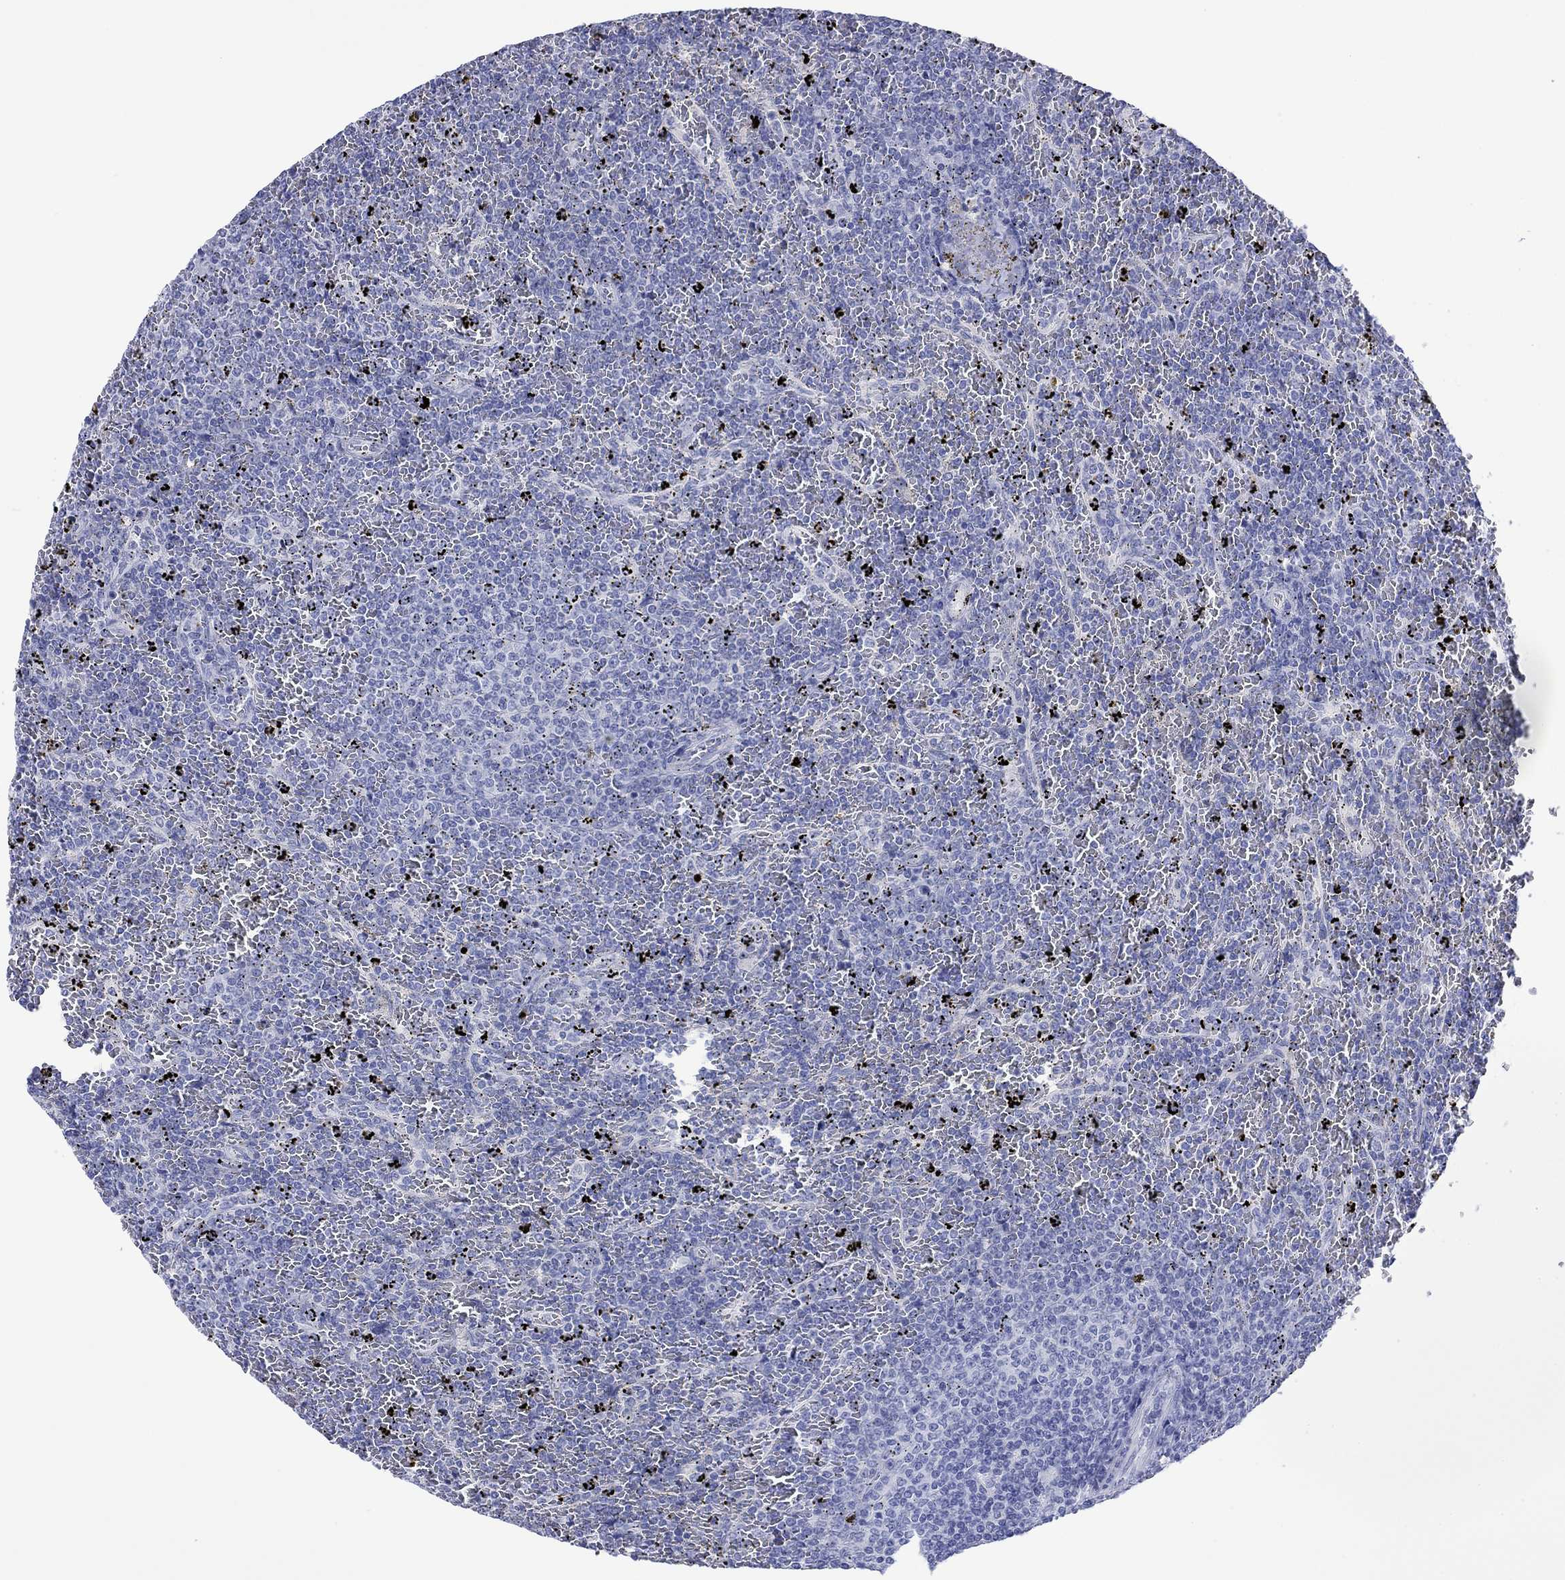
{"staining": {"intensity": "negative", "quantity": "none", "location": "none"}, "tissue": "lymphoma", "cell_type": "Tumor cells", "image_type": "cancer", "snomed": [{"axis": "morphology", "description": "Malignant lymphoma, non-Hodgkin's type, Low grade"}, {"axis": "topography", "description": "Spleen"}], "caption": "Immunohistochemical staining of lymphoma exhibits no significant positivity in tumor cells.", "gene": "MLANA", "patient": {"sex": "female", "age": 77}}